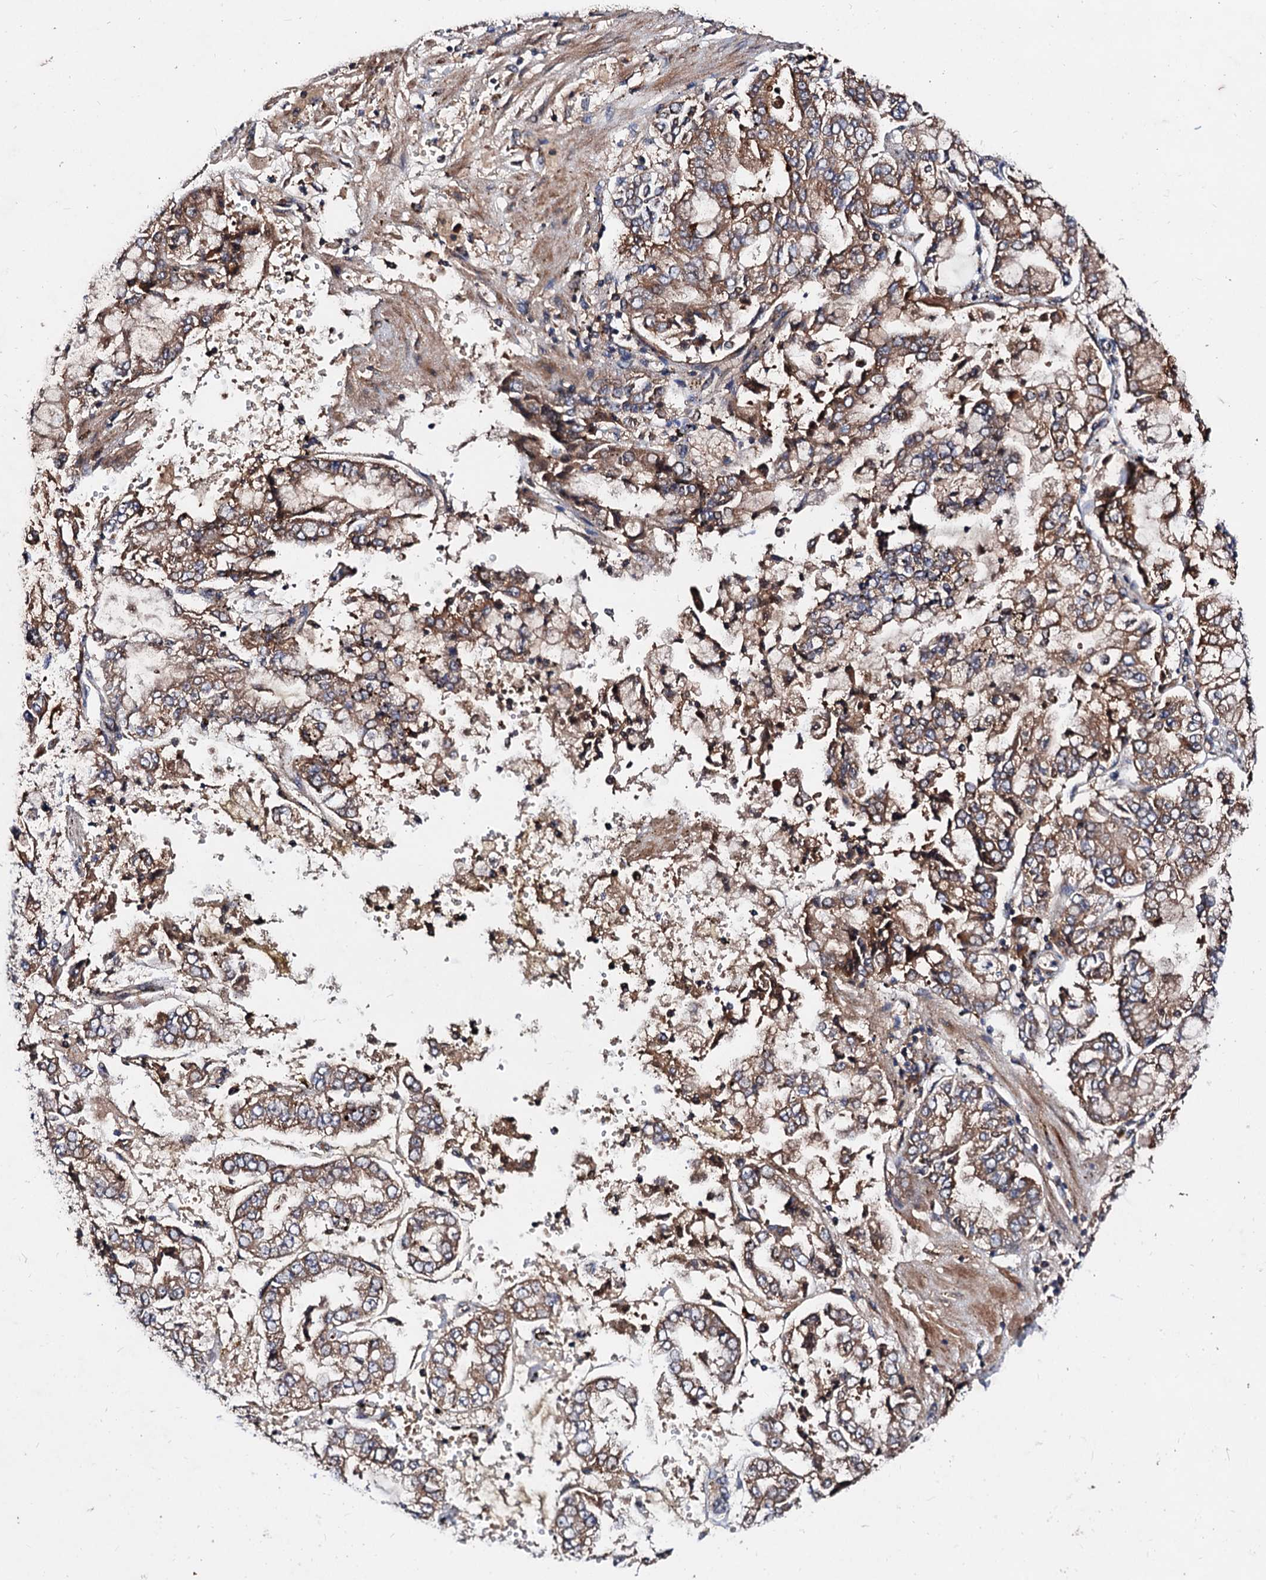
{"staining": {"intensity": "moderate", "quantity": ">75%", "location": "cytoplasmic/membranous"}, "tissue": "stomach cancer", "cell_type": "Tumor cells", "image_type": "cancer", "snomed": [{"axis": "morphology", "description": "Adenocarcinoma, NOS"}, {"axis": "topography", "description": "Stomach"}], "caption": "Adenocarcinoma (stomach) stained with a brown dye shows moderate cytoplasmic/membranous positive positivity in approximately >75% of tumor cells.", "gene": "EXTL1", "patient": {"sex": "male", "age": 76}}